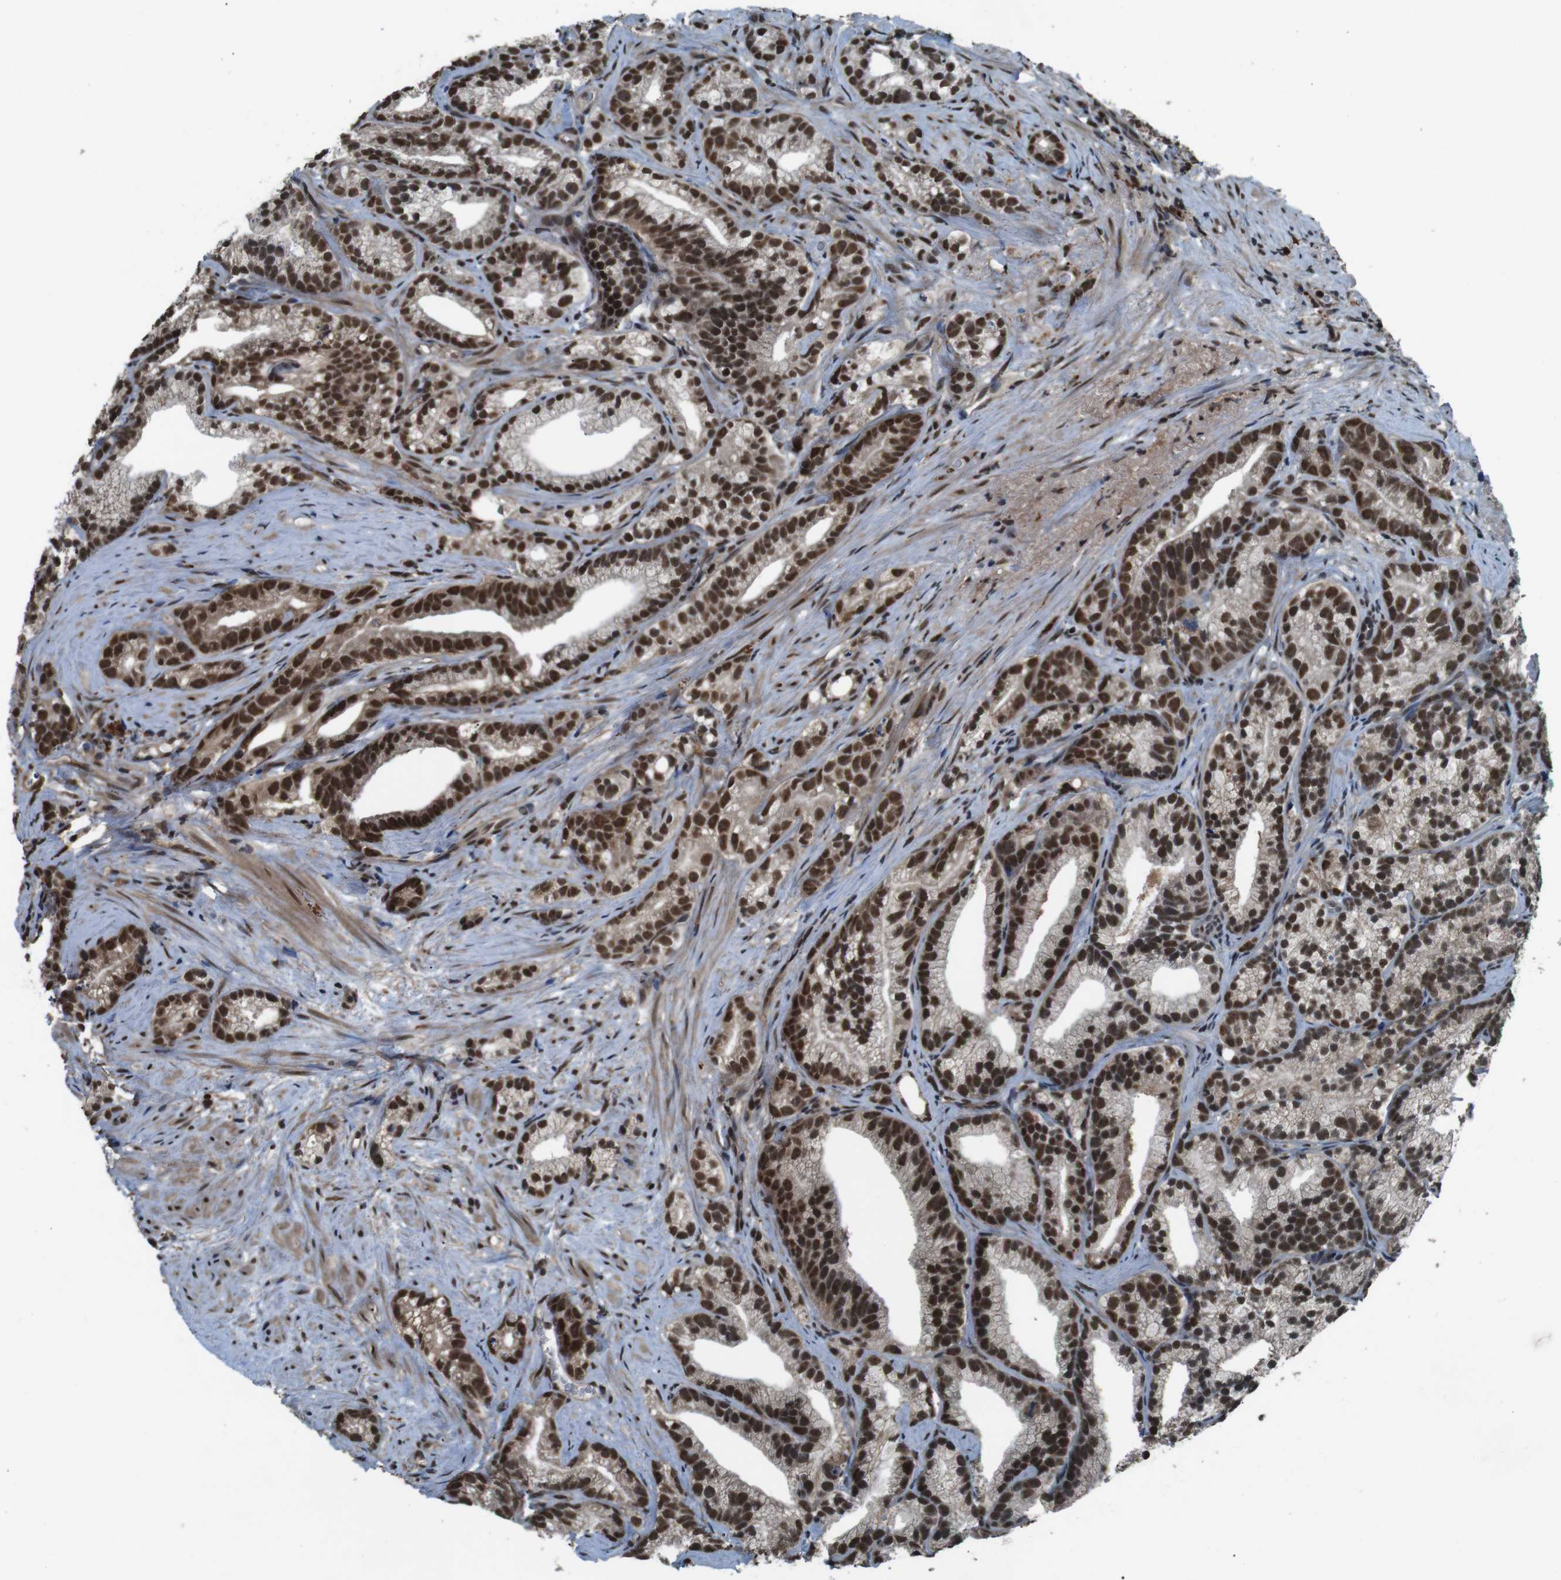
{"staining": {"intensity": "strong", "quantity": ">75%", "location": "nuclear"}, "tissue": "prostate cancer", "cell_type": "Tumor cells", "image_type": "cancer", "snomed": [{"axis": "morphology", "description": "Adenocarcinoma, Low grade"}, {"axis": "topography", "description": "Prostate"}], "caption": "Tumor cells display high levels of strong nuclear positivity in about >75% of cells in prostate cancer (low-grade adenocarcinoma).", "gene": "NR4A2", "patient": {"sex": "male", "age": 89}}